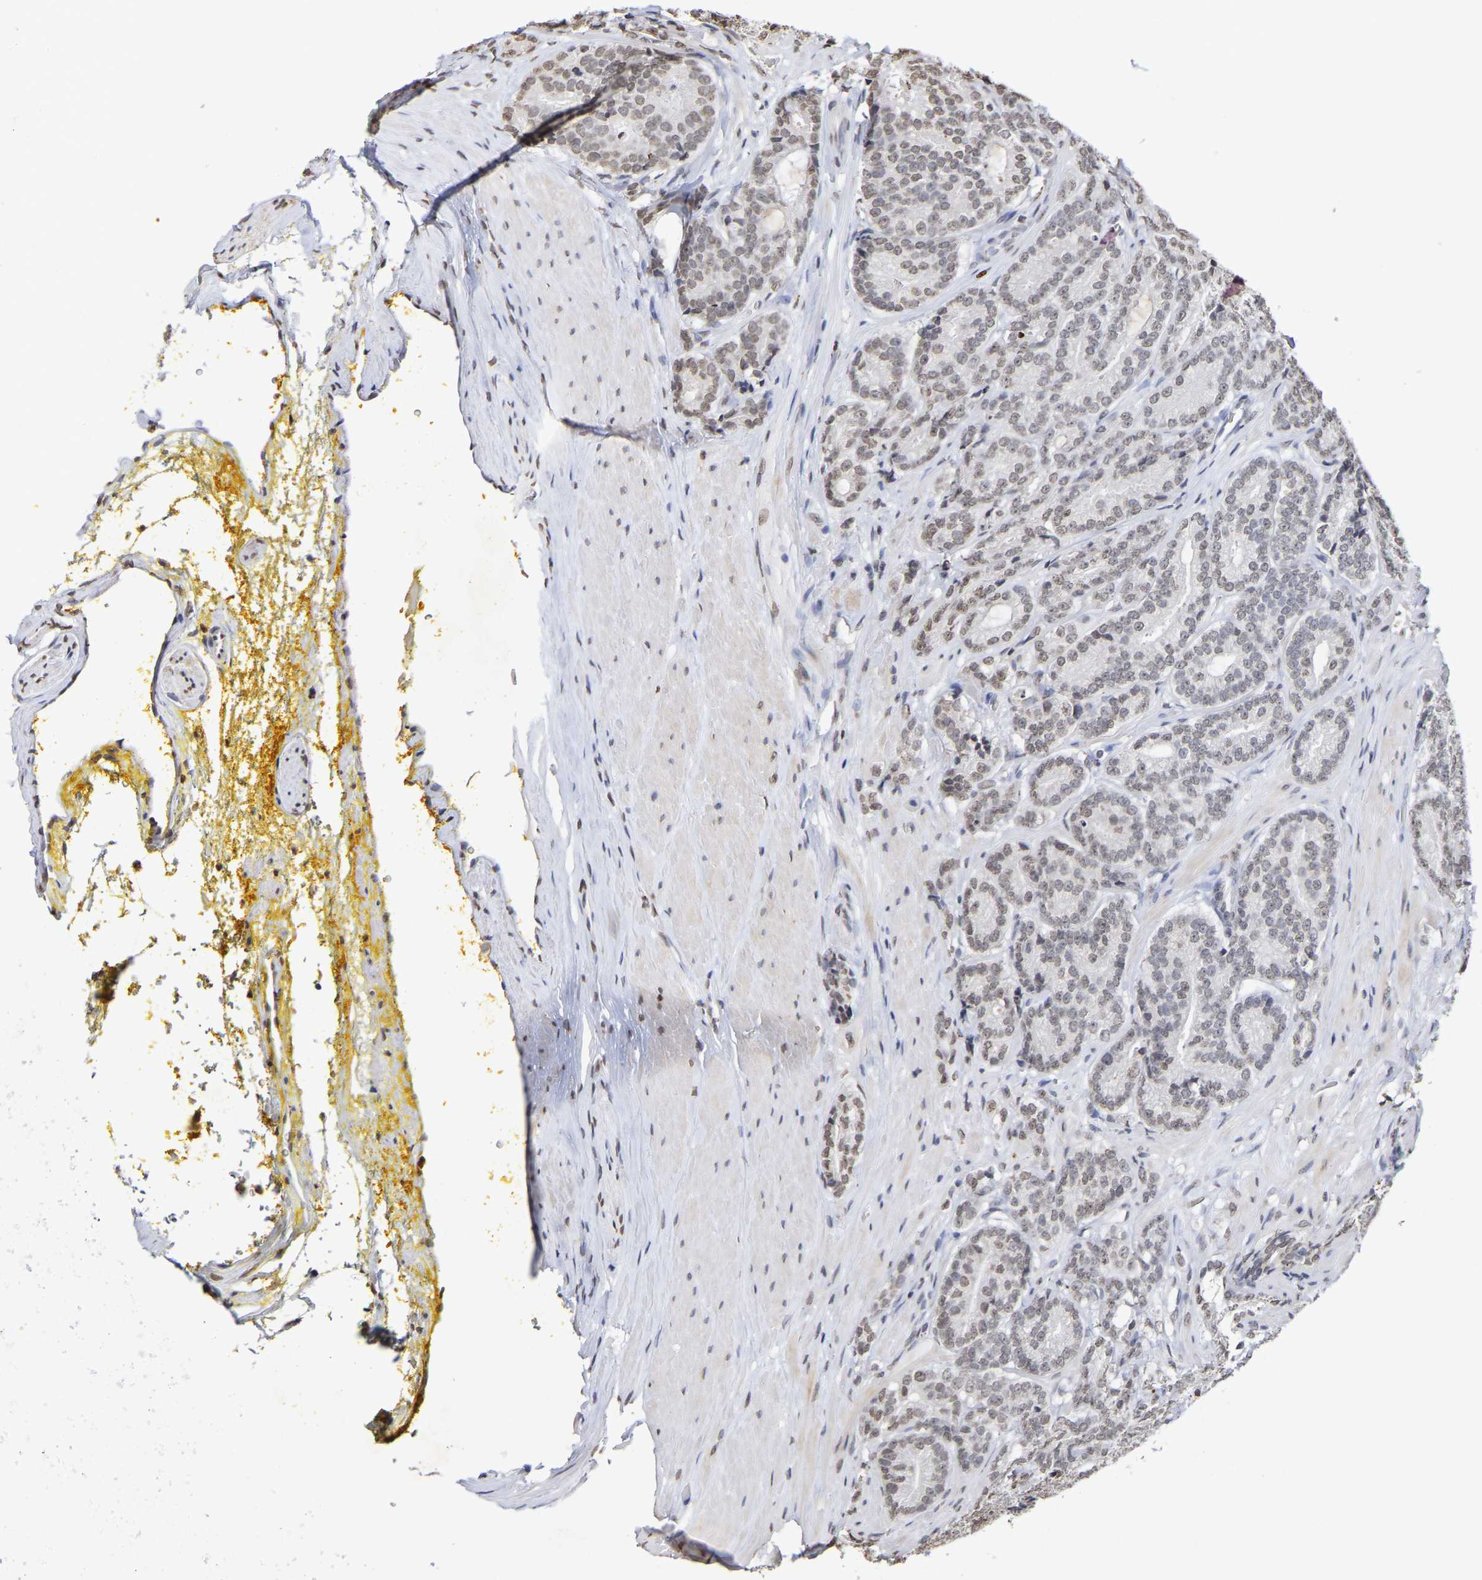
{"staining": {"intensity": "weak", "quantity": ">75%", "location": "nuclear"}, "tissue": "prostate cancer", "cell_type": "Tumor cells", "image_type": "cancer", "snomed": [{"axis": "morphology", "description": "Adenocarcinoma, High grade"}, {"axis": "topography", "description": "Prostate"}], "caption": "A high-resolution photomicrograph shows immunohistochemistry (IHC) staining of prostate cancer, which exhibits weak nuclear expression in about >75% of tumor cells. The protein of interest is shown in brown color, while the nuclei are stained blue.", "gene": "ATF4", "patient": {"sex": "male", "age": 61}}